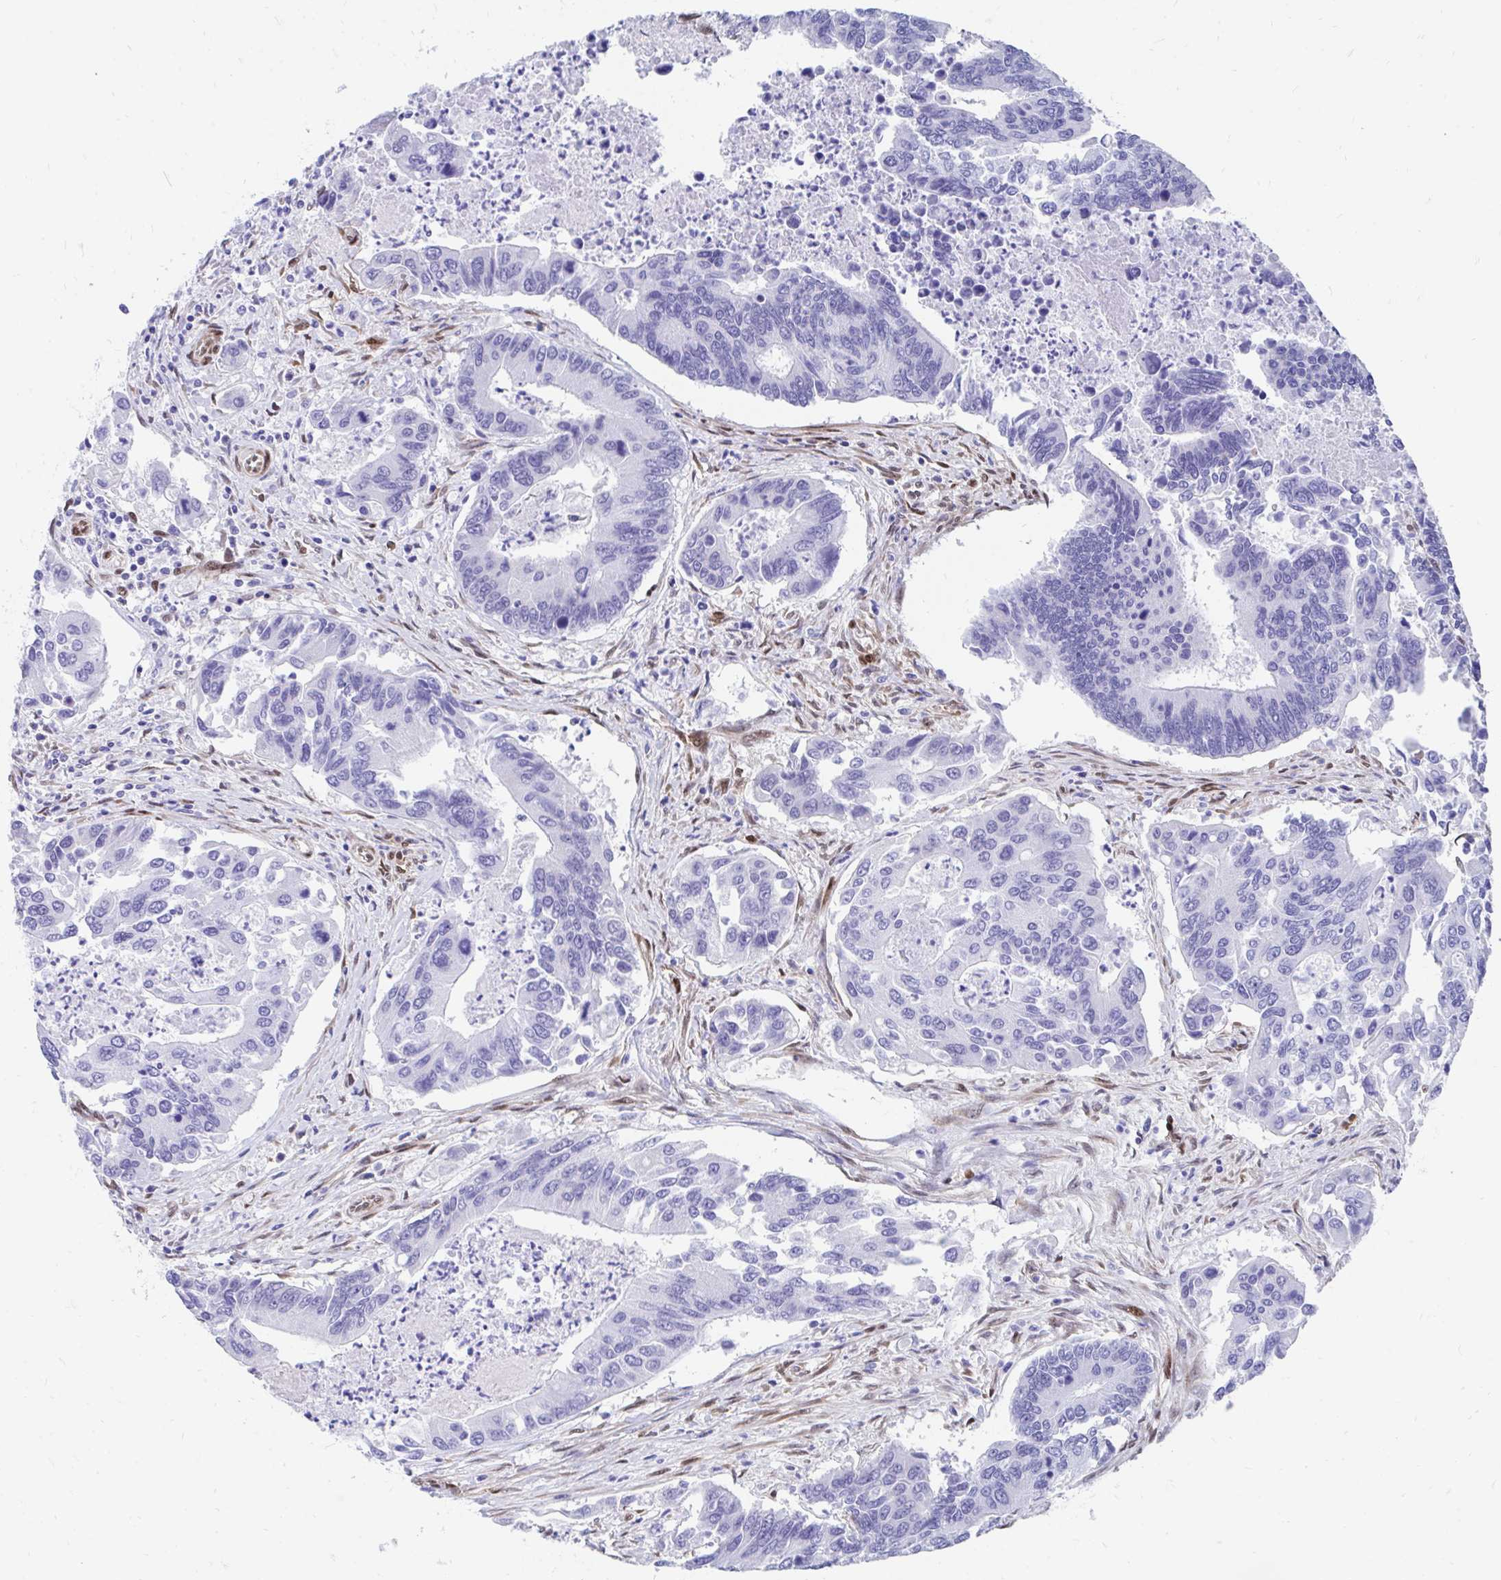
{"staining": {"intensity": "negative", "quantity": "none", "location": "none"}, "tissue": "colorectal cancer", "cell_type": "Tumor cells", "image_type": "cancer", "snomed": [{"axis": "morphology", "description": "Adenocarcinoma, NOS"}, {"axis": "topography", "description": "Colon"}], "caption": "Immunohistochemistry of human colorectal cancer demonstrates no expression in tumor cells.", "gene": "RBPMS", "patient": {"sex": "female", "age": 67}}